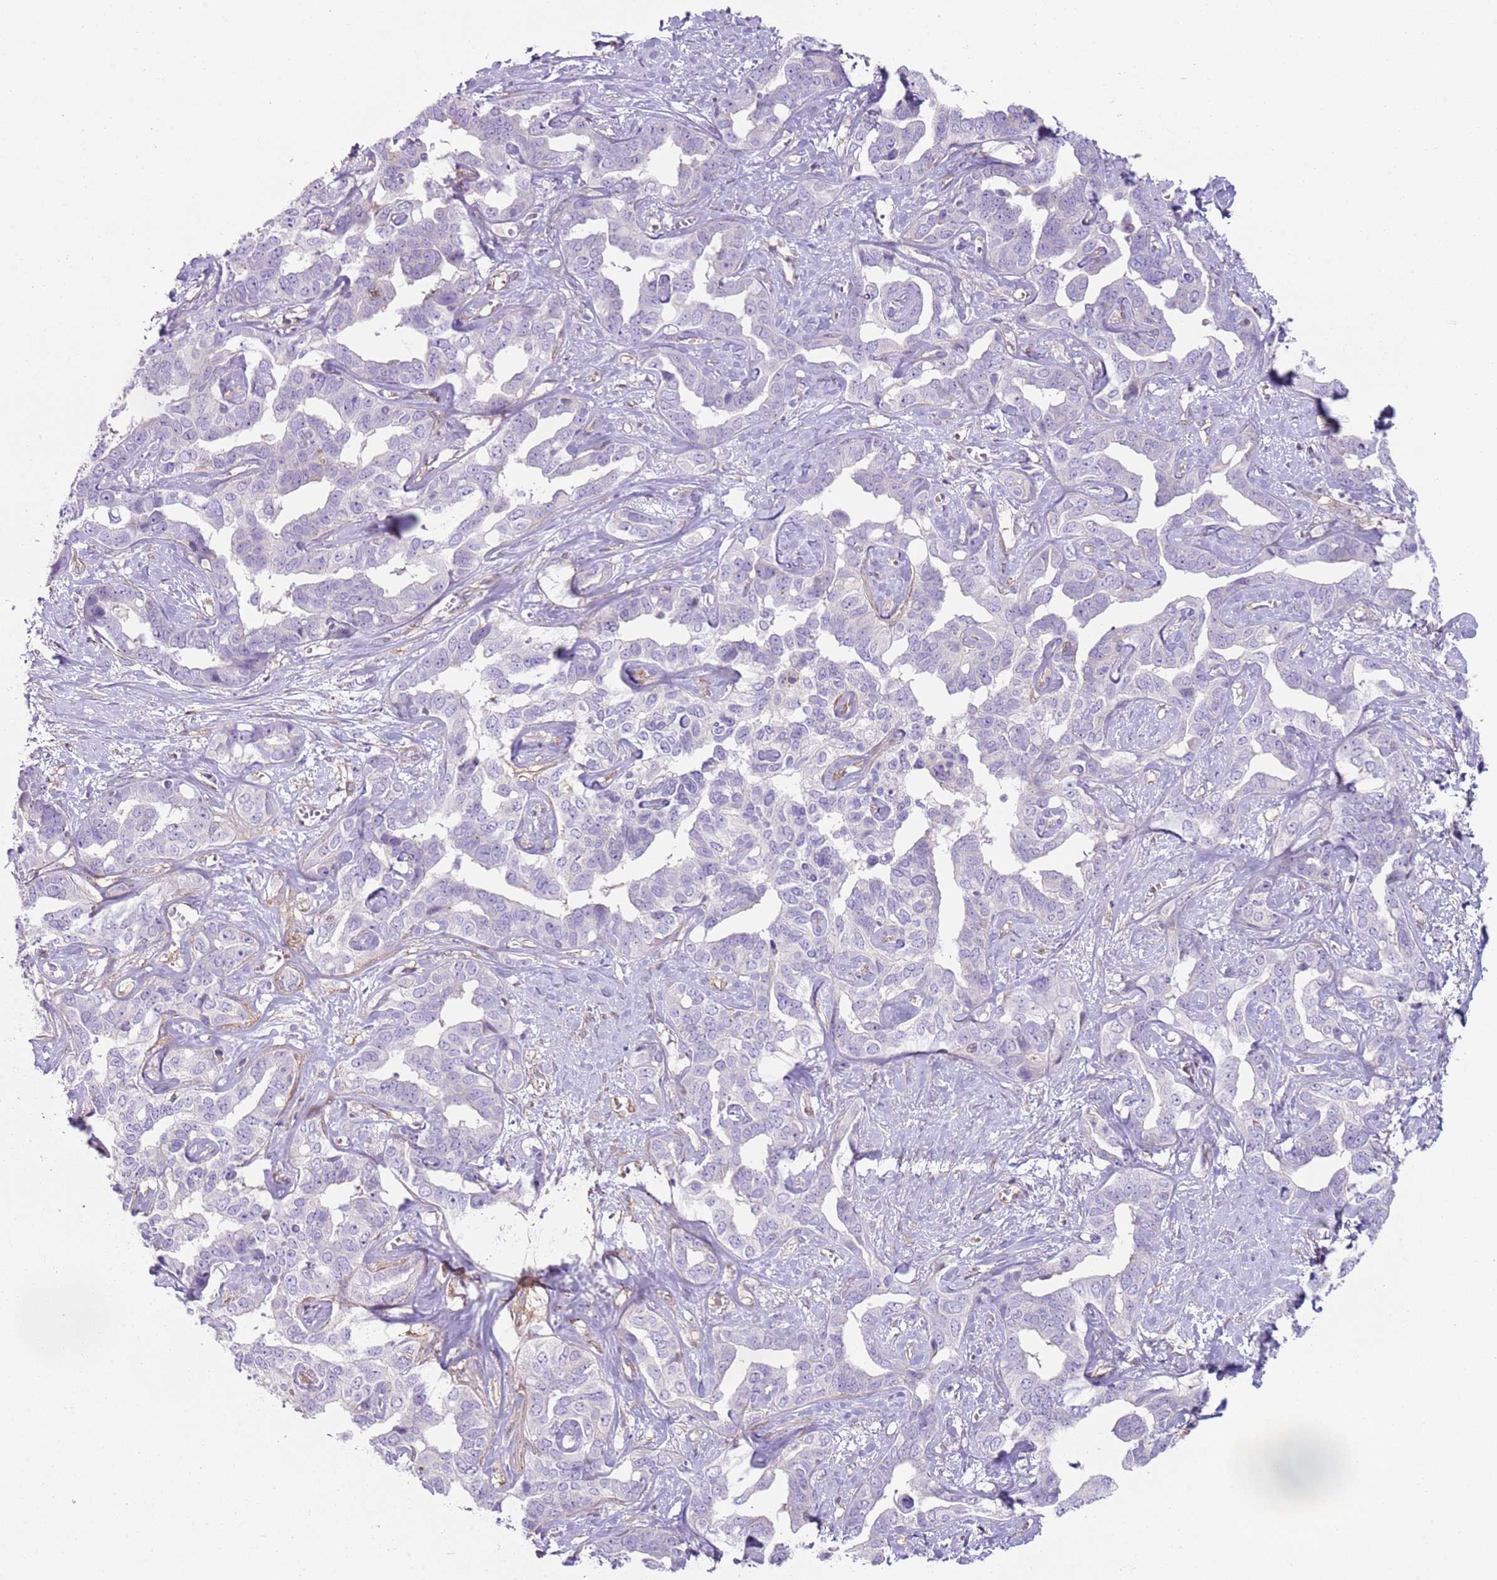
{"staining": {"intensity": "negative", "quantity": "none", "location": "none"}, "tissue": "liver cancer", "cell_type": "Tumor cells", "image_type": "cancer", "snomed": [{"axis": "morphology", "description": "Cholangiocarcinoma"}, {"axis": "topography", "description": "Liver"}], "caption": "Immunohistochemical staining of cholangiocarcinoma (liver) exhibits no significant expression in tumor cells.", "gene": "GNAI3", "patient": {"sex": "male", "age": 59}}